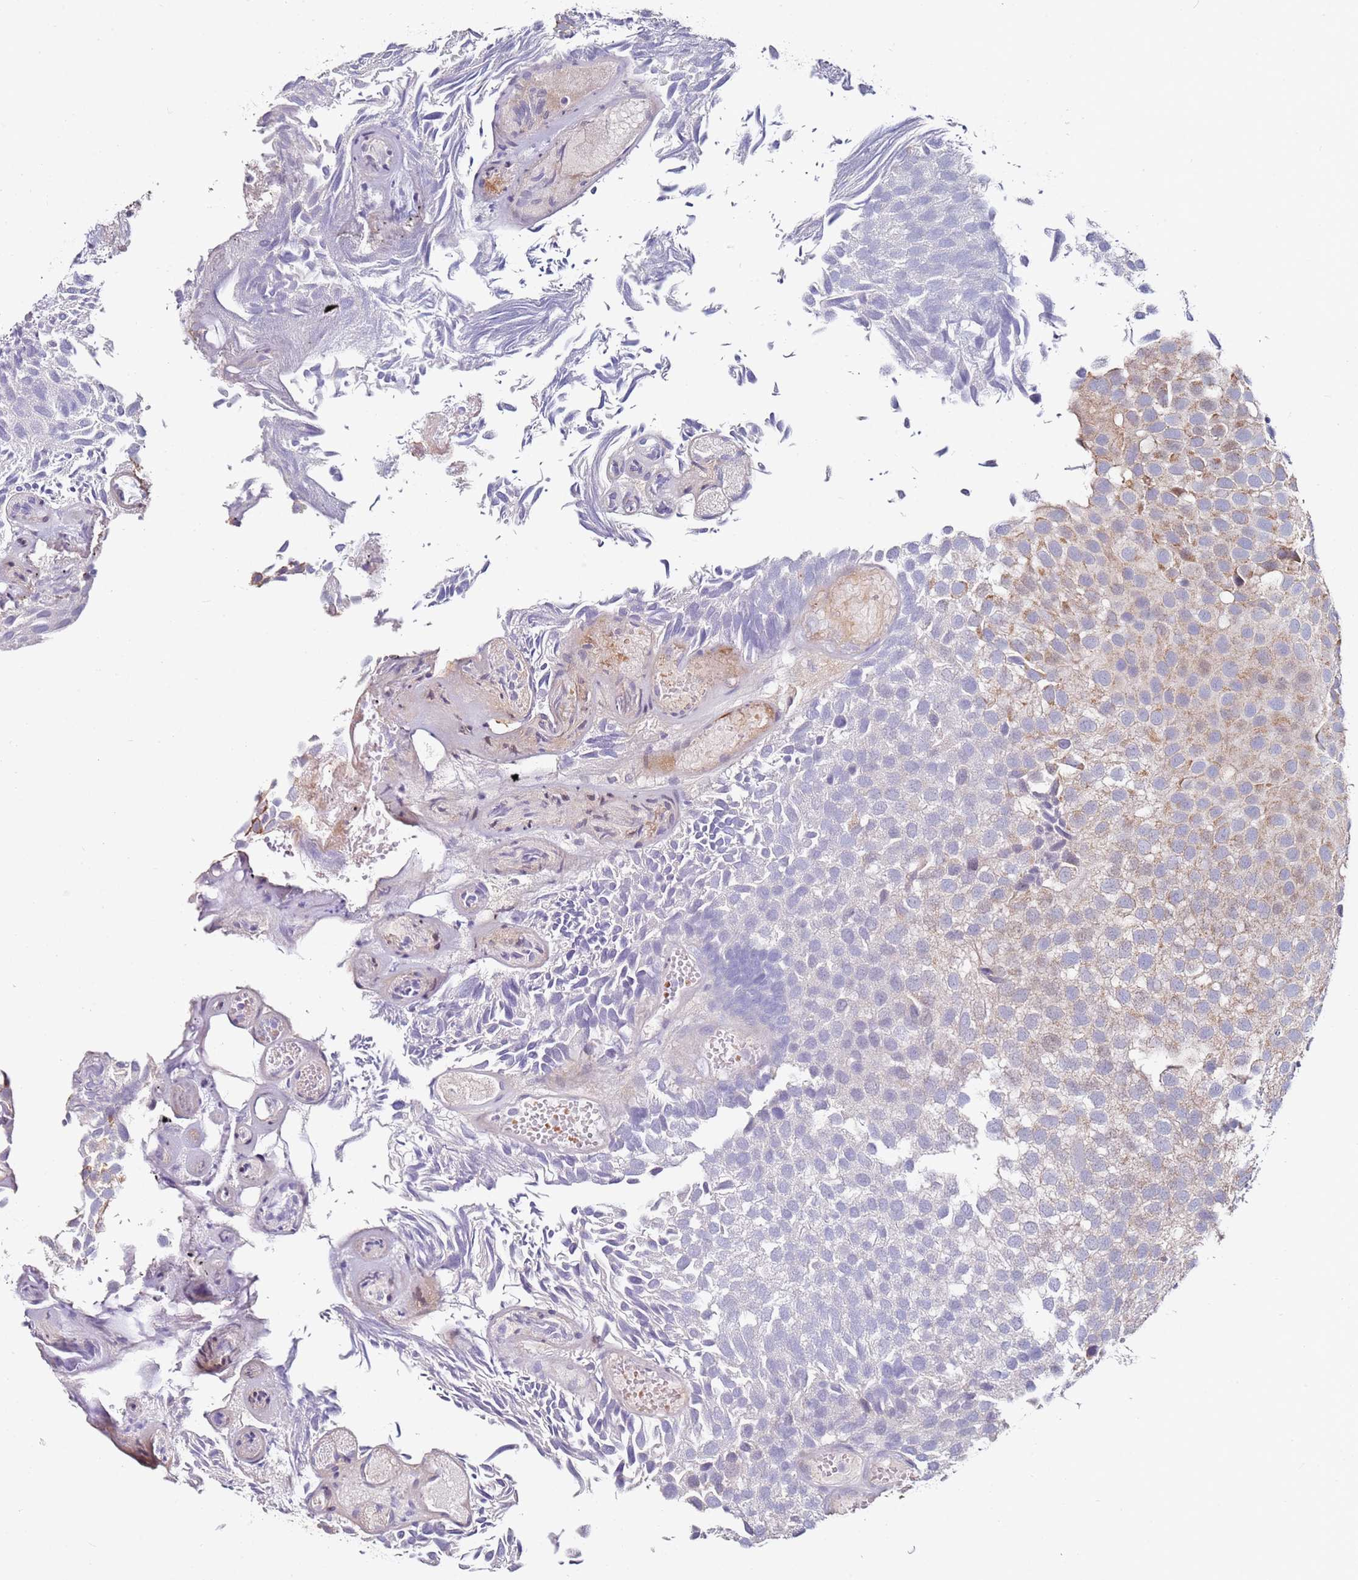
{"staining": {"intensity": "weak", "quantity": "25%-75%", "location": "cytoplasmic/membranous"}, "tissue": "urothelial cancer", "cell_type": "Tumor cells", "image_type": "cancer", "snomed": [{"axis": "morphology", "description": "Urothelial carcinoma, Low grade"}, {"axis": "topography", "description": "Urinary bladder"}], "caption": "DAB (3,3'-diaminobenzidine) immunohistochemical staining of human urothelial cancer reveals weak cytoplasmic/membranous protein staining in approximately 25%-75% of tumor cells. (DAB (3,3'-diaminobenzidine) IHC with brightfield microscopy, high magnification).", "gene": "RARS2", "patient": {"sex": "male", "age": 89}}